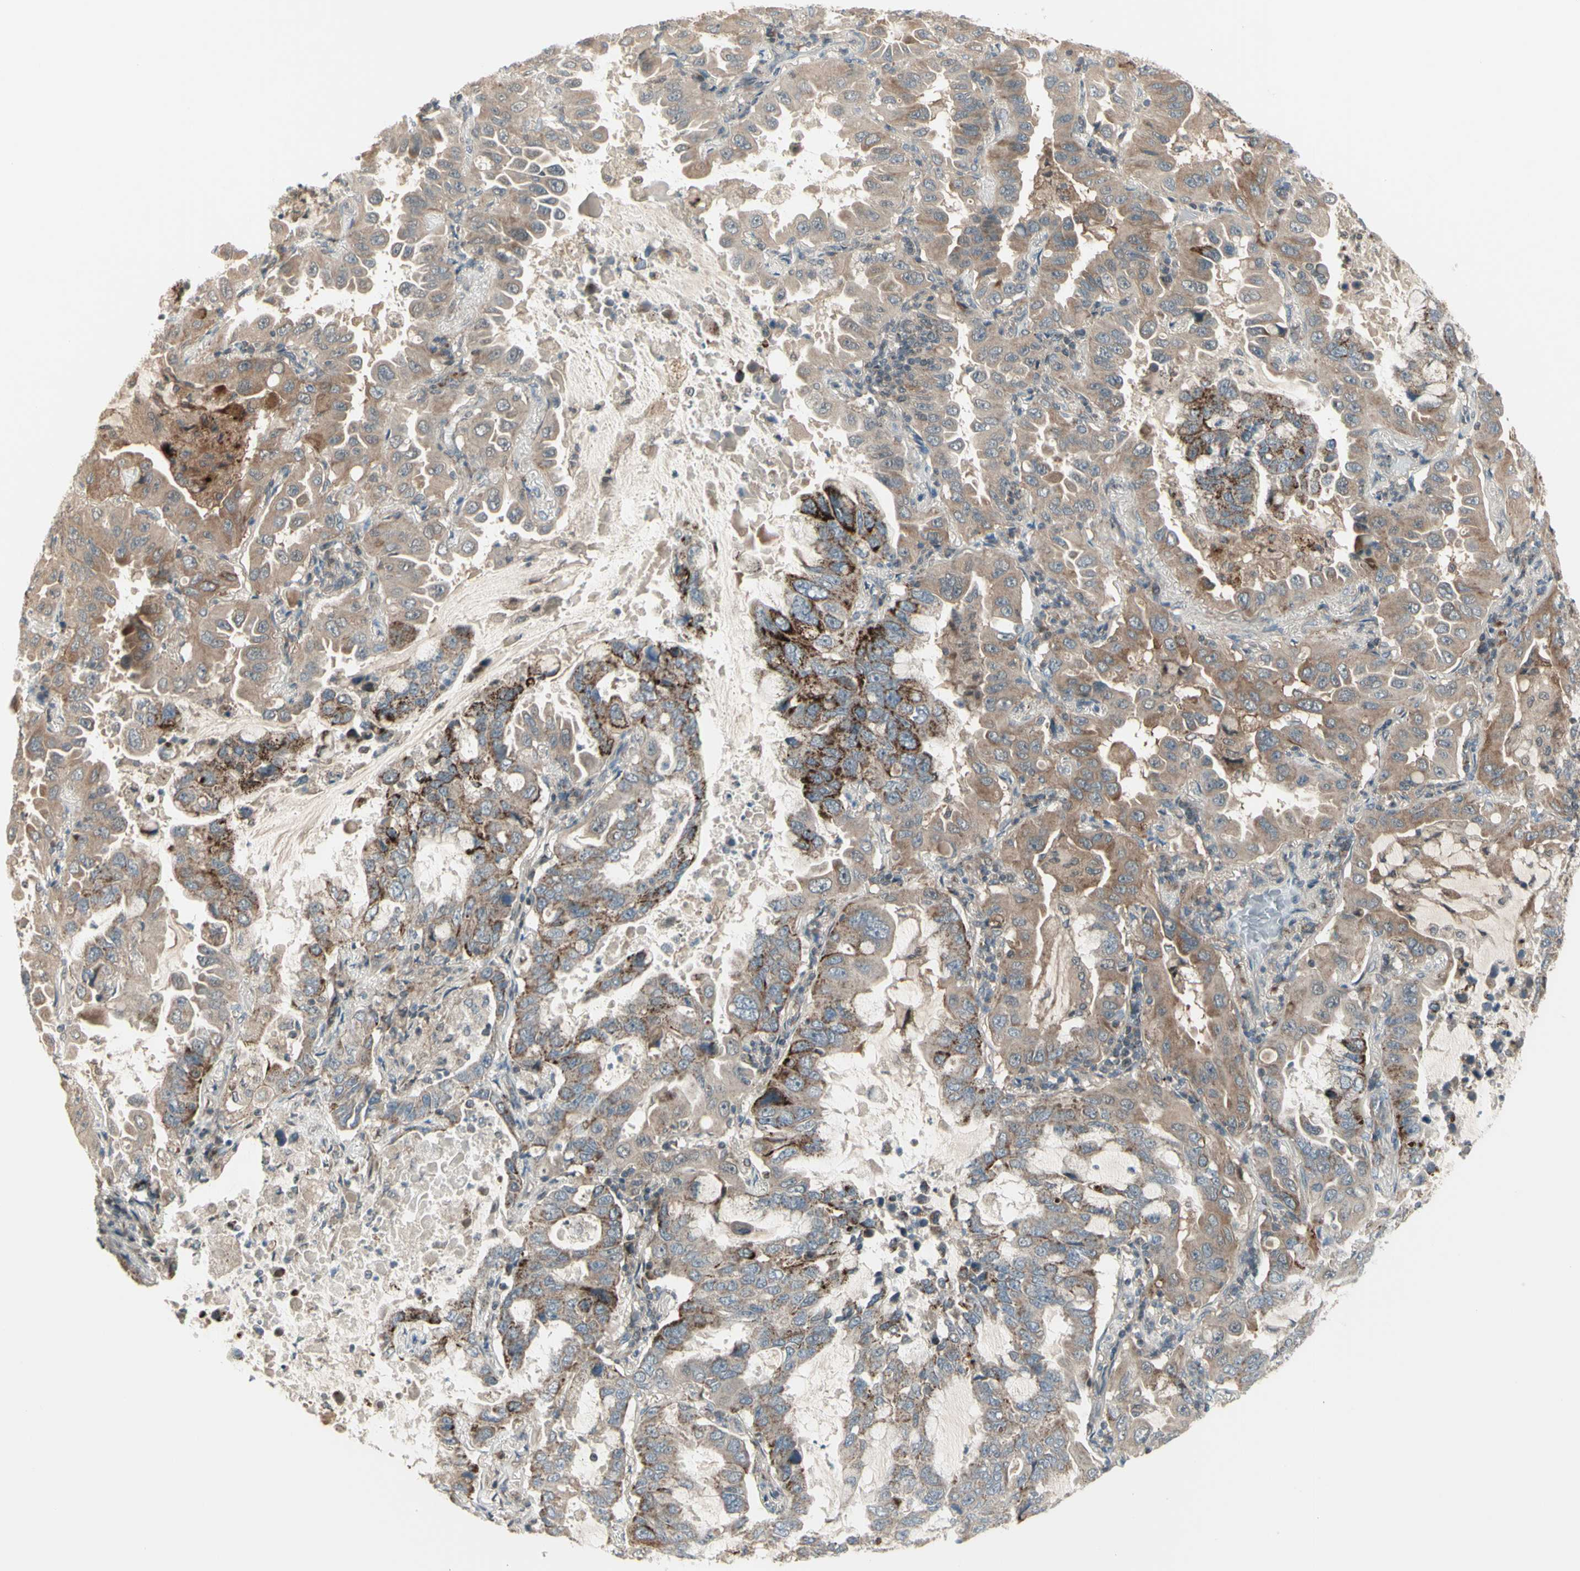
{"staining": {"intensity": "moderate", "quantity": ">75%", "location": "cytoplasmic/membranous"}, "tissue": "lung cancer", "cell_type": "Tumor cells", "image_type": "cancer", "snomed": [{"axis": "morphology", "description": "Adenocarcinoma, NOS"}, {"axis": "topography", "description": "Lung"}], "caption": "Protein staining of adenocarcinoma (lung) tissue shows moderate cytoplasmic/membranous positivity in approximately >75% of tumor cells.", "gene": "OSTM1", "patient": {"sex": "male", "age": 64}}